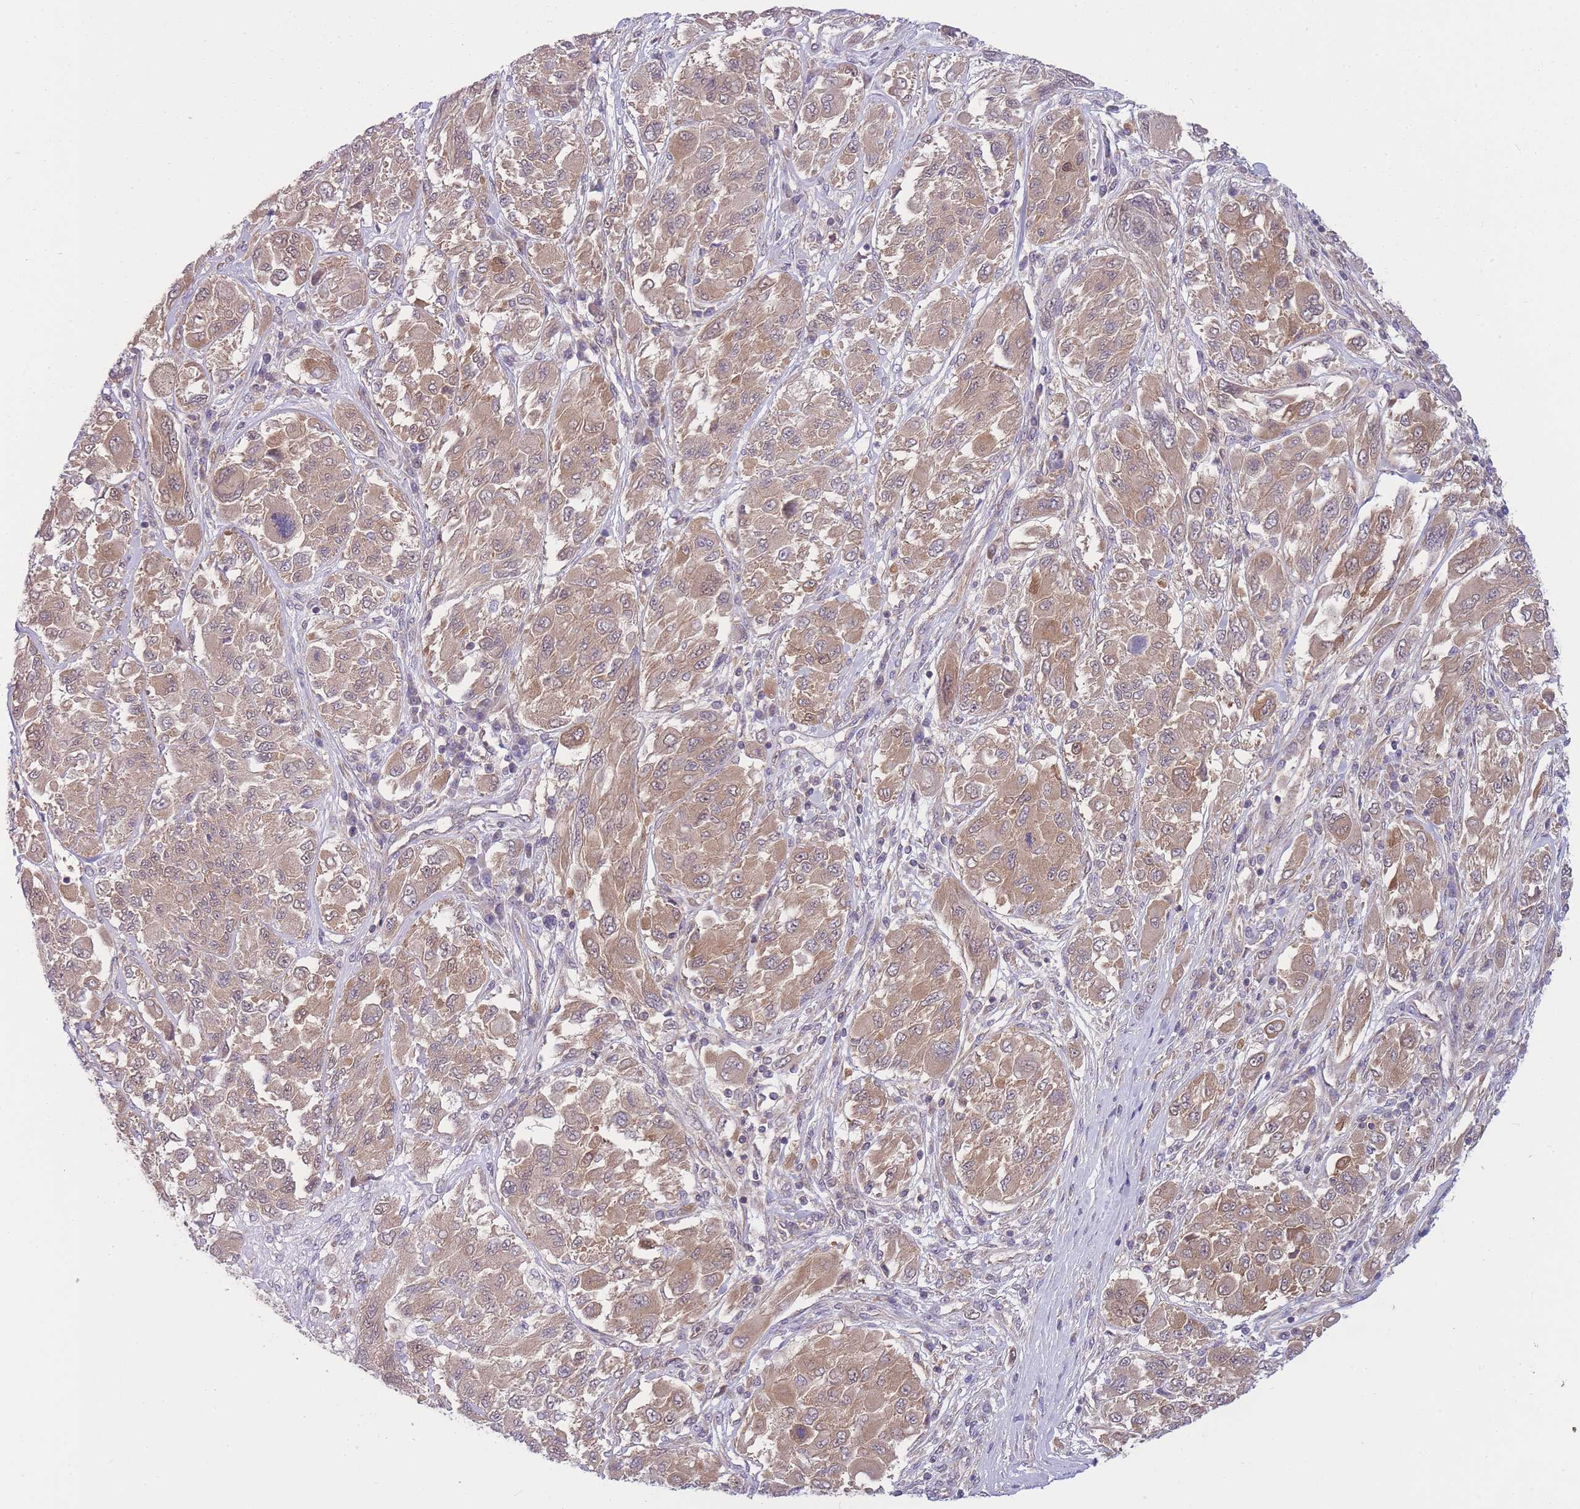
{"staining": {"intensity": "weak", "quantity": ">75%", "location": "cytoplasmic/membranous"}, "tissue": "melanoma", "cell_type": "Tumor cells", "image_type": "cancer", "snomed": [{"axis": "morphology", "description": "Malignant melanoma, NOS"}, {"axis": "topography", "description": "Skin"}], "caption": "This photomicrograph displays IHC staining of human malignant melanoma, with low weak cytoplasmic/membranous staining in about >75% of tumor cells.", "gene": "PFDN6", "patient": {"sex": "female", "age": 91}}